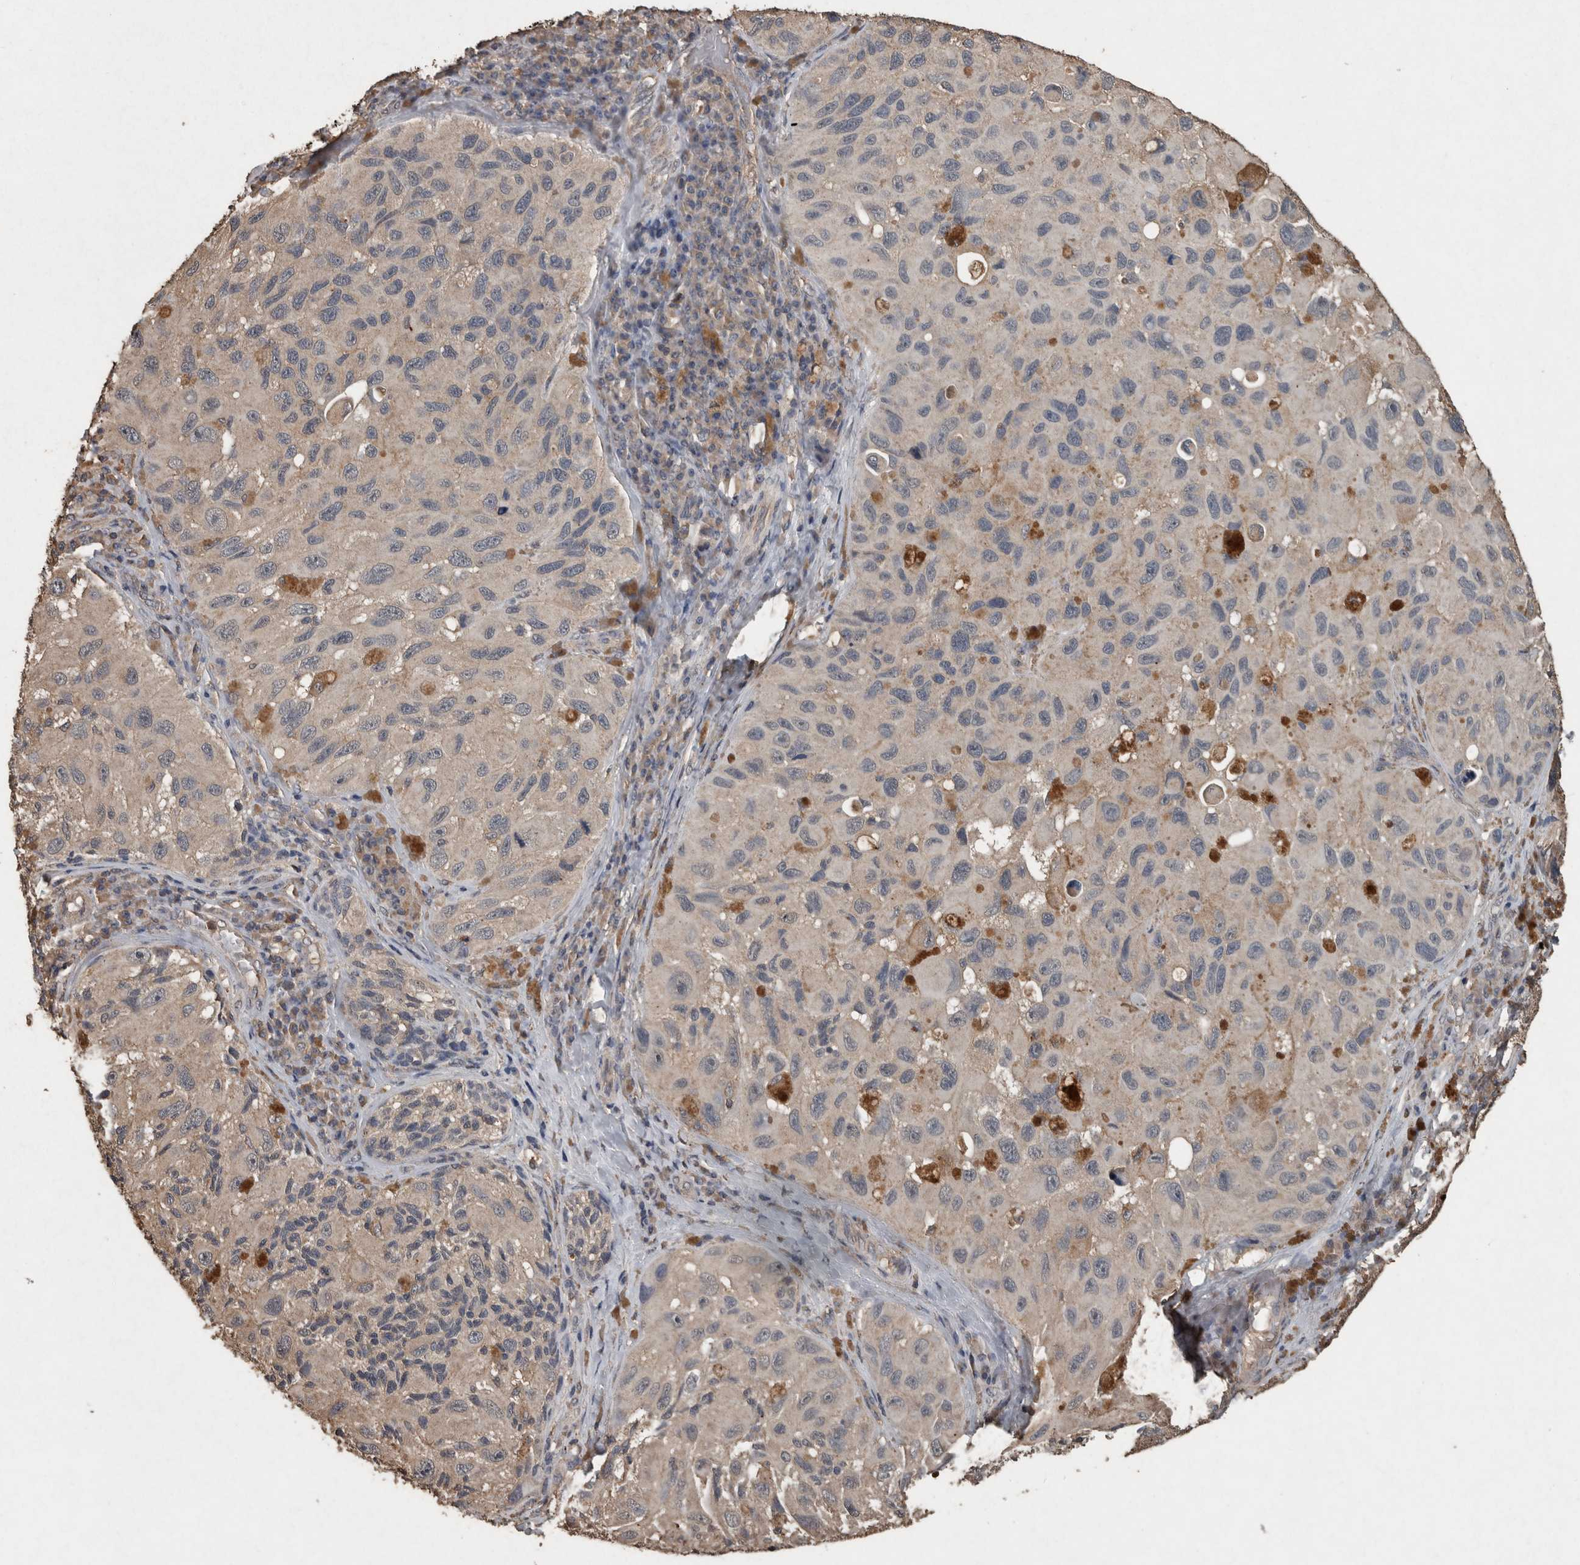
{"staining": {"intensity": "weak", "quantity": ">75%", "location": "cytoplasmic/membranous"}, "tissue": "melanoma", "cell_type": "Tumor cells", "image_type": "cancer", "snomed": [{"axis": "morphology", "description": "Malignant melanoma, NOS"}, {"axis": "topography", "description": "Skin"}], "caption": "DAB (3,3'-diaminobenzidine) immunohistochemical staining of malignant melanoma demonstrates weak cytoplasmic/membranous protein positivity in about >75% of tumor cells. Nuclei are stained in blue.", "gene": "FGFRL1", "patient": {"sex": "female", "age": 73}}